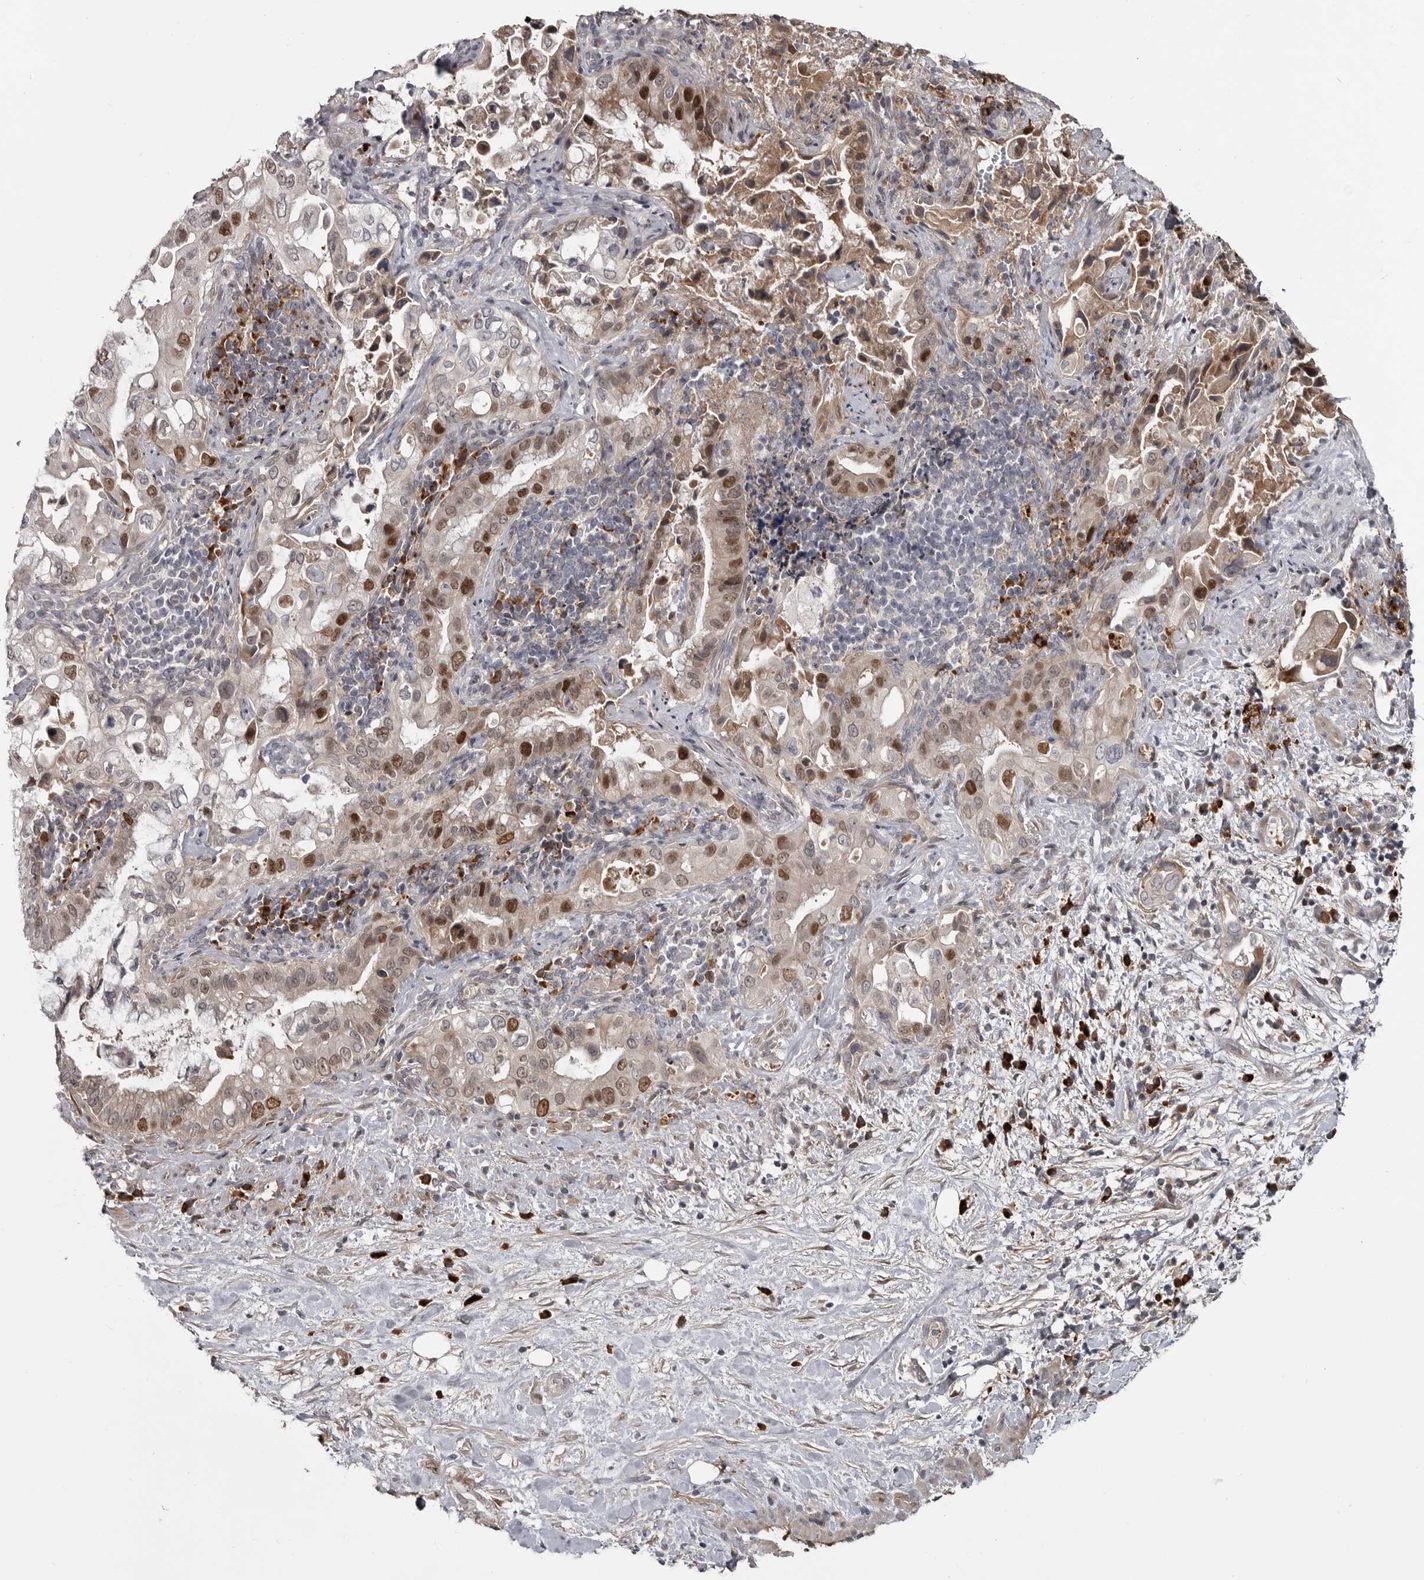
{"staining": {"intensity": "strong", "quantity": "25%-75%", "location": "nuclear"}, "tissue": "pancreatic cancer", "cell_type": "Tumor cells", "image_type": "cancer", "snomed": [{"axis": "morphology", "description": "Inflammation, NOS"}, {"axis": "morphology", "description": "Adenocarcinoma, NOS"}, {"axis": "topography", "description": "Pancreas"}], "caption": "DAB immunohistochemical staining of adenocarcinoma (pancreatic) demonstrates strong nuclear protein staining in about 25%-75% of tumor cells. The staining was performed using DAB (3,3'-diaminobenzidine) to visualize the protein expression in brown, while the nuclei were stained in blue with hematoxylin (Magnification: 20x).", "gene": "ZNF277", "patient": {"sex": "female", "age": 56}}